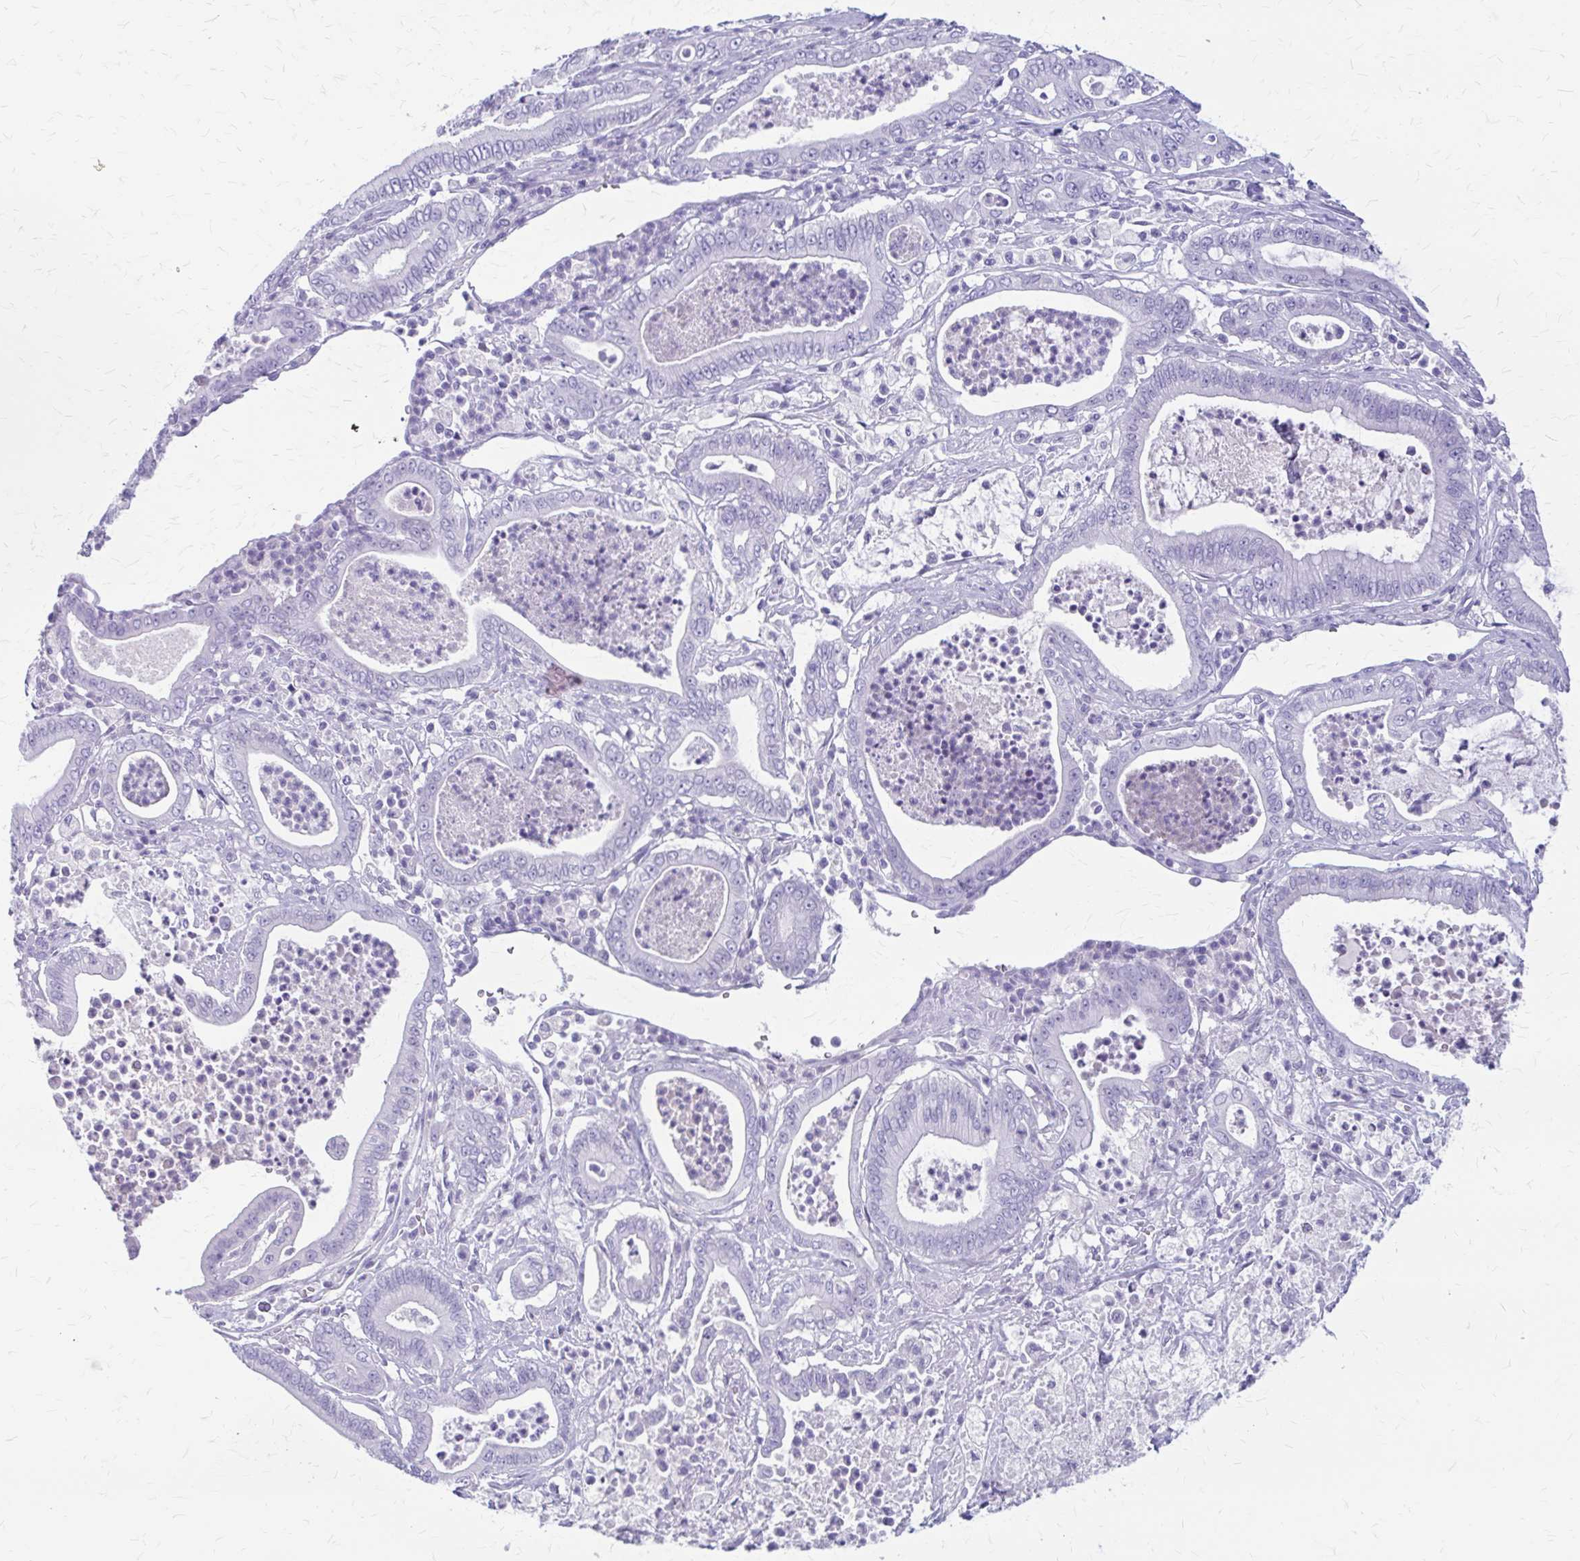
{"staining": {"intensity": "negative", "quantity": "none", "location": "none"}, "tissue": "pancreatic cancer", "cell_type": "Tumor cells", "image_type": "cancer", "snomed": [{"axis": "morphology", "description": "Adenocarcinoma, NOS"}, {"axis": "topography", "description": "Pancreas"}], "caption": "Immunohistochemical staining of human pancreatic adenocarcinoma shows no significant positivity in tumor cells. (DAB IHC visualized using brightfield microscopy, high magnification).", "gene": "KLHDC7A", "patient": {"sex": "male", "age": 71}}